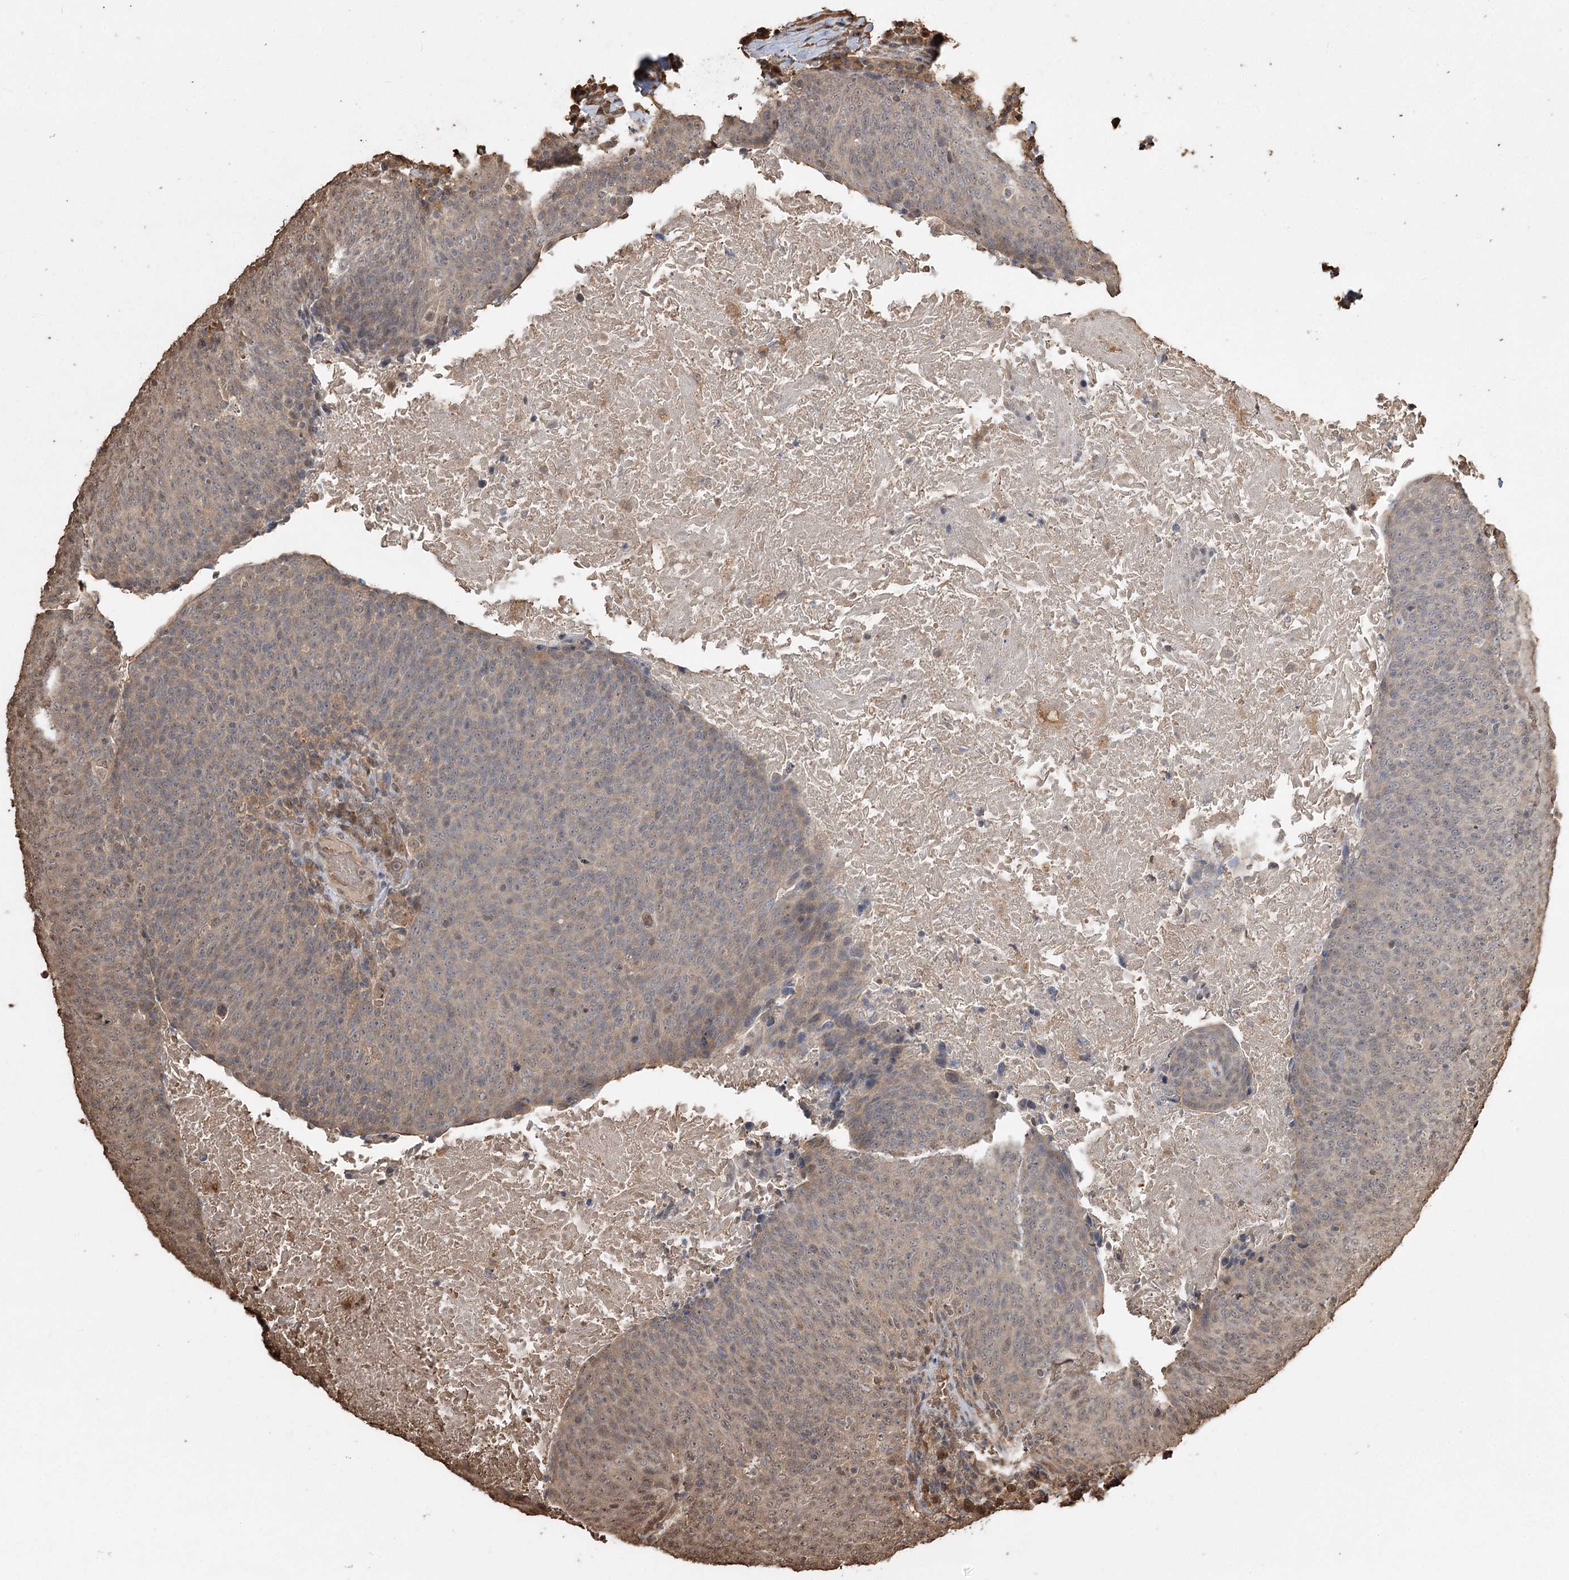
{"staining": {"intensity": "weak", "quantity": "25%-75%", "location": "cytoplasmic/membranous"}, "tissue": "head and neck cancer", "cell_type": "Tumor cells", "image_type": "cancer", "snomed": [{"axis": "morphology", "description": "Squamous cell carcinoma, NOS"}, {"axis": "morphology", "description": "Squamous cell carcinoma, metastatic, NOS"}, {"axis": "topography", "description": "Lymph node"}, {"axis": "topography", "description": "Head-Neck"}], "caption": "The image demonstrates immunohistochemical staining of head and neck cancer (squamous cell carcinoma). There is weak cytoplasmic/membranous expression is seen in about 25%-75% of tumor cells.", "gene": "PLCH1", "patient": {"sex": "male", "age": 62}}